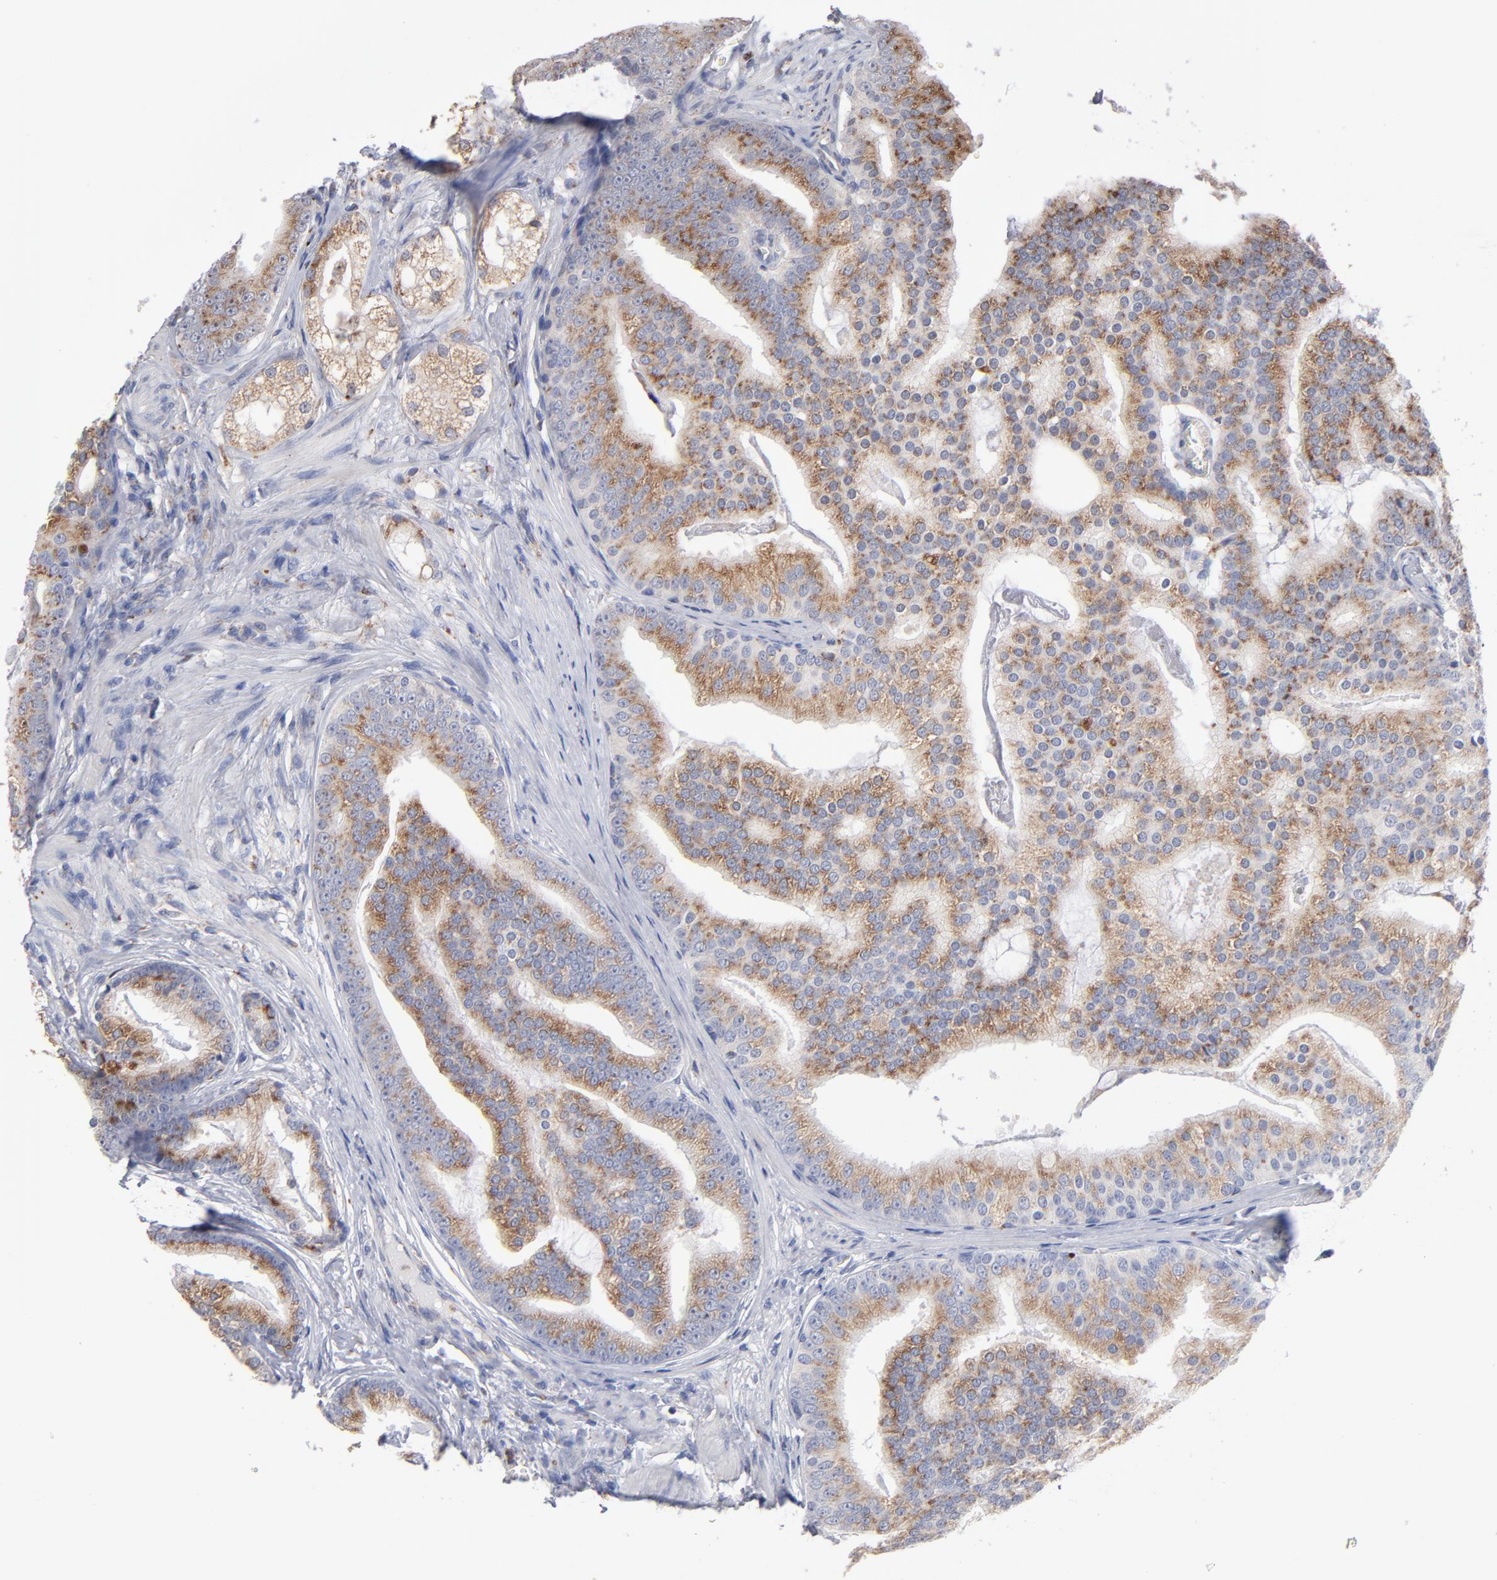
{"staining": {"intensity": "moderate", "quantity": ">75%", "location": "cytoplasmic/membranous"}, "tissue": "prostate cancer", "cell_type": "Tumor cells", "image_type": "cancer", "snomed": [{"axis": "morphology", "description": "Adenocarcinoma, Low grade"}, {"axis": "topography", "description": "Prostate"}], "caption": "A photomicrograph of human prostate adenocarcinoma (low-grade) stained for a protein exhibits moderate cytoplasmic/membranous brown staining in tumor cells.", "gene": "RRAGB", "patient": {"sex": "male", "age": 58}}